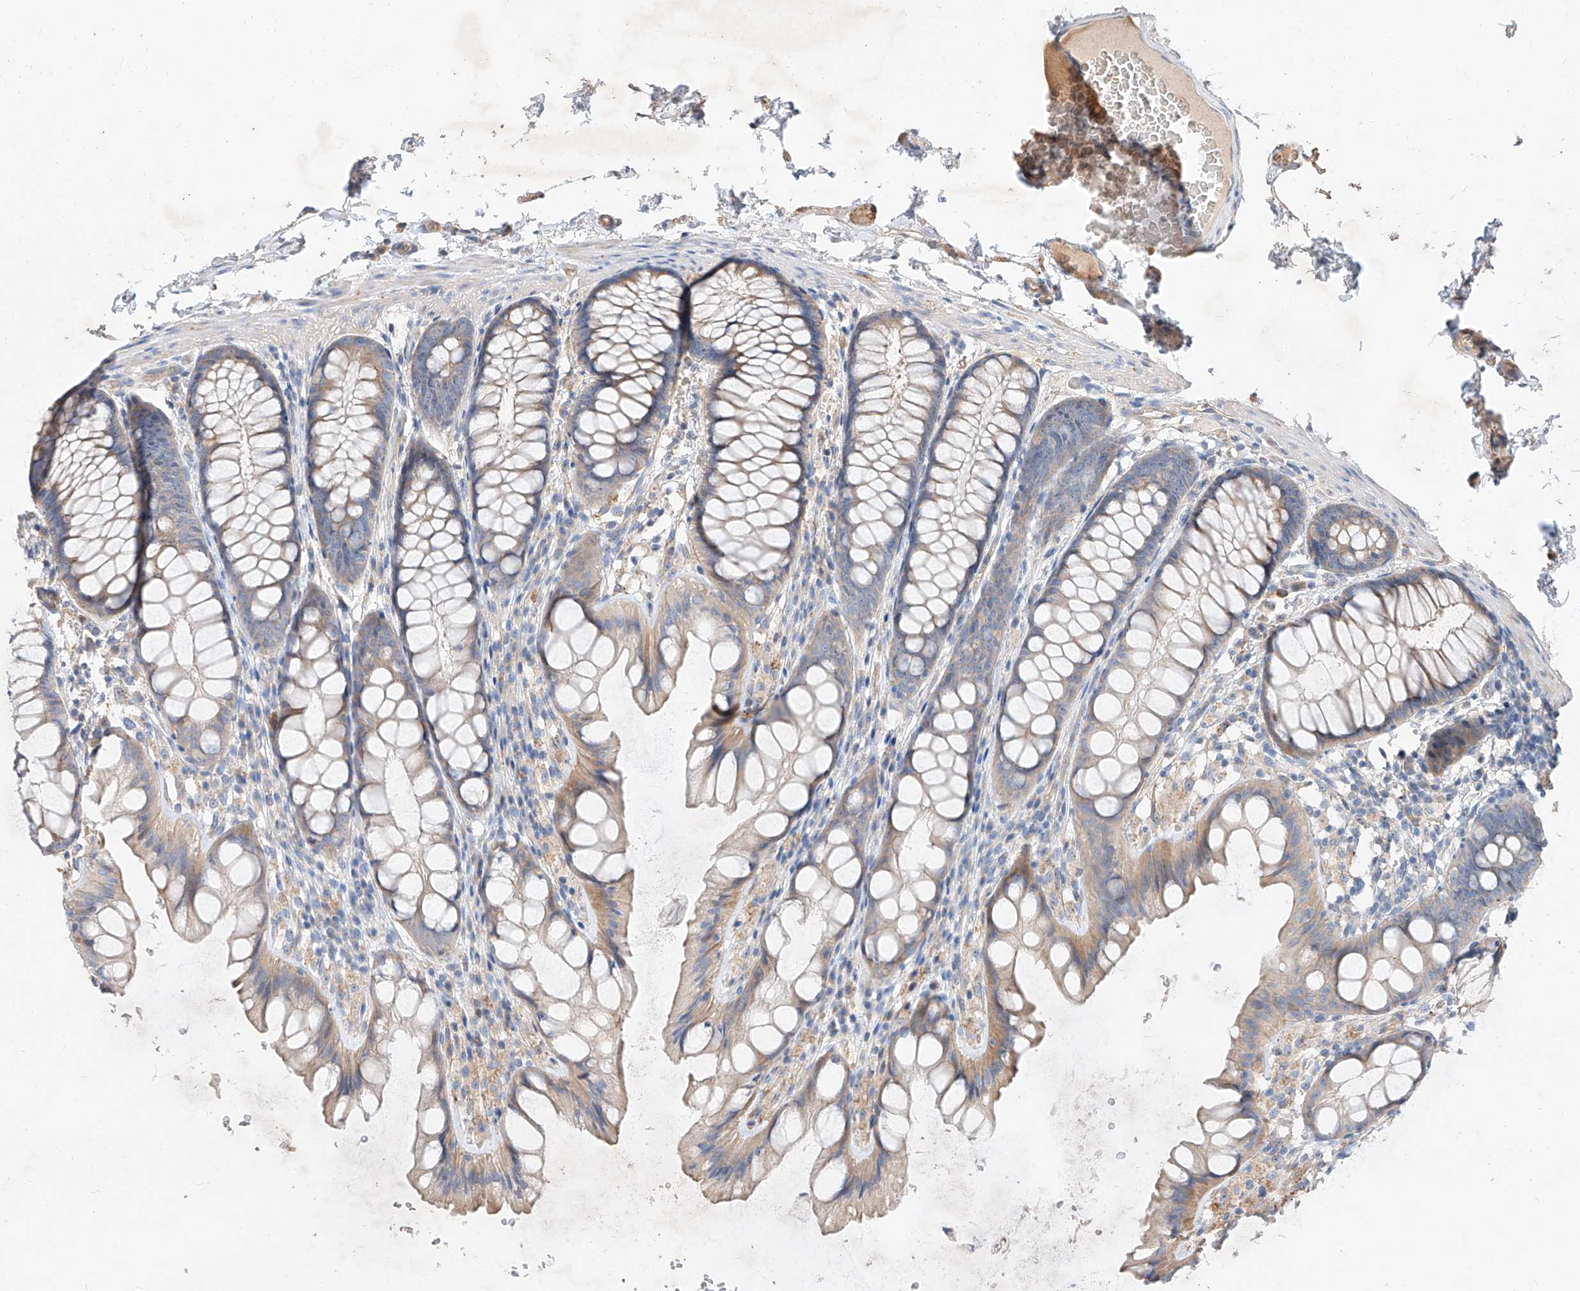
{"staining": {"intensity": "weak", "quantity": ">75%", "location": "cytoplasmic/membranous"}, "tissue": "colon", "cell_type": "Endothelial cells", "image_type": "normal", "snomed": [{"axis": "morphology", "description": "Normal tissue, NOS"}, {"axis": "topography", "description": "Colon"}], "caption": "Immunohistochemical staining of unremarkable colon demonstrates weak cytoplasmic/membranous protein expression in about >75% of endothelial cells. The staining was performed using DAB (3,3'-diaminobenzidine), with brown indicating positive protein expression. Nuclei are stained blue with hematoxylin.", "gene": "DIRAS3", "patient": {"sex": "male", "age": 47}}